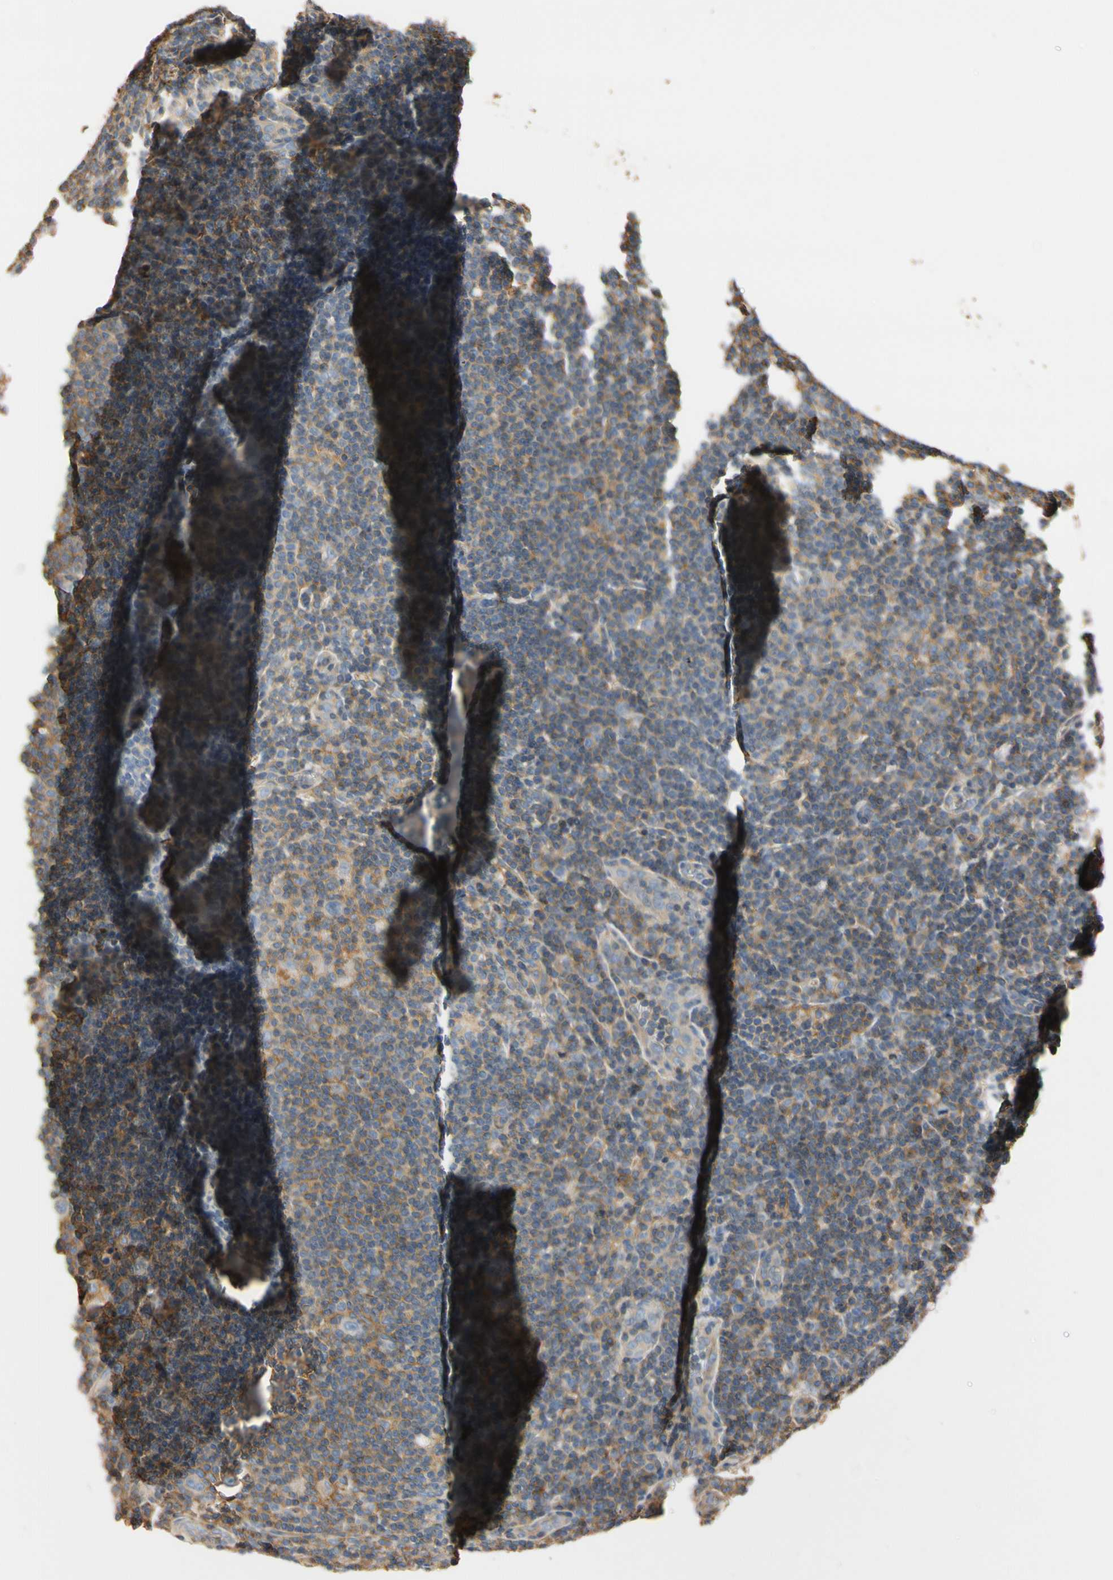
{"staining": {"intensity": "negative", "quantity": "none", "location": "none"}, "tissue": "lymphoma", "cell_type": "Tumor cells", "image_type": "cancer", "snomed": [{"axis": "morphology", "description": "Hodgkin's disease, NOS"}, {"axis": "topography", "description": "Lymph node"}], "caption": "DAB (3,3'-diaminobenzidine) immunohistochemical staining of human lymphoma demonstrates no significant expression in tumor cells.", "gene": "IL1RL1", "patient": {"sex": "female", "age": 57}}